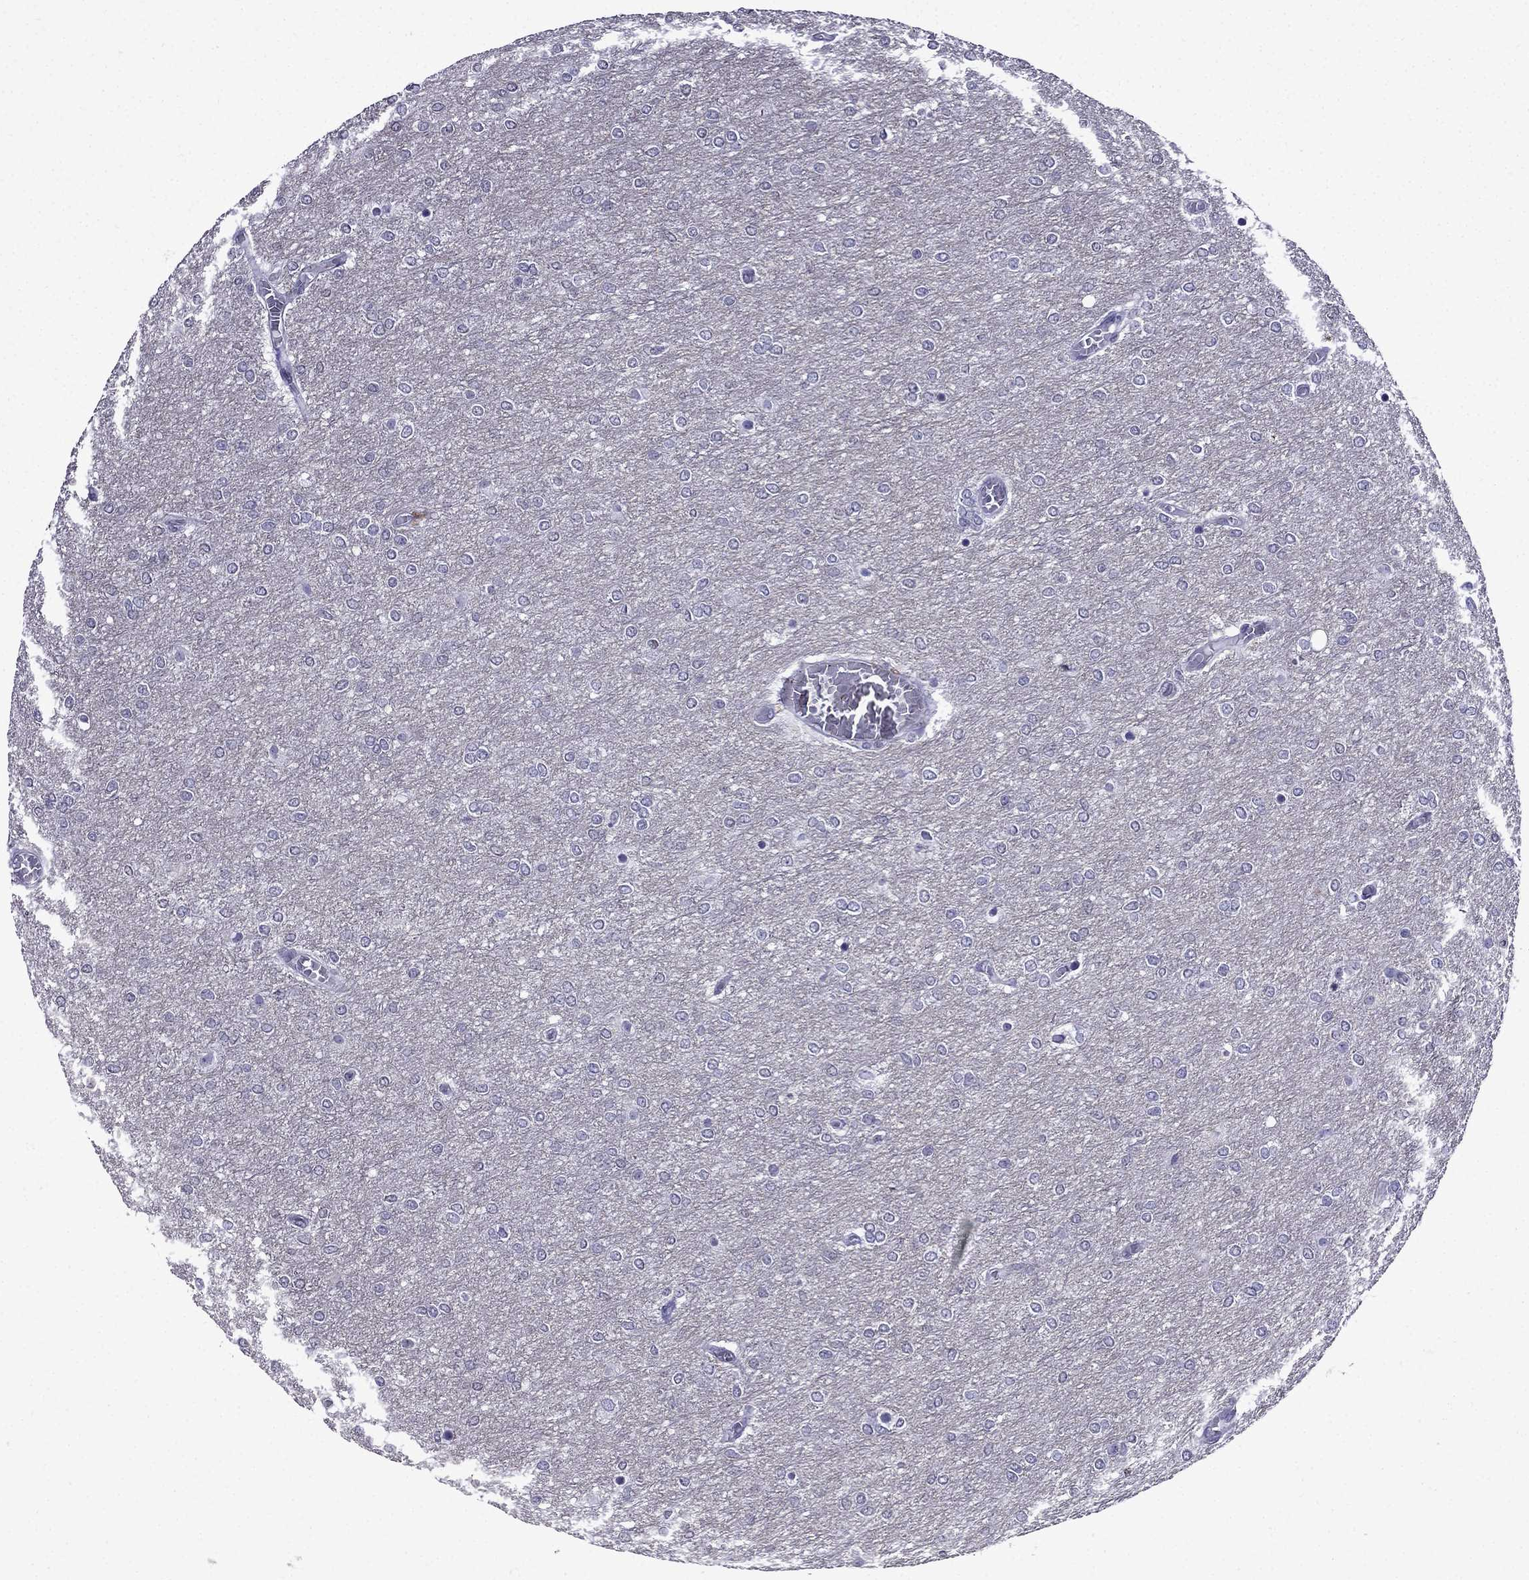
{"staining": {"intensity": "negative", "quantity": "none", "location": "none"}, "tissue": "glioma", "cell_type": "Tumor cells", "image_type": "cancer", "snomed": [{"axis": "morphology", "description": "Glioma, malignant, High grade"}, {"axis": "topography", "description": "Brain"}], "caption": "Tumor cells are negative for brown protein staining in glioma.", "gene": "DNAH17", "patient": {"sex": "female", "age": 61}}